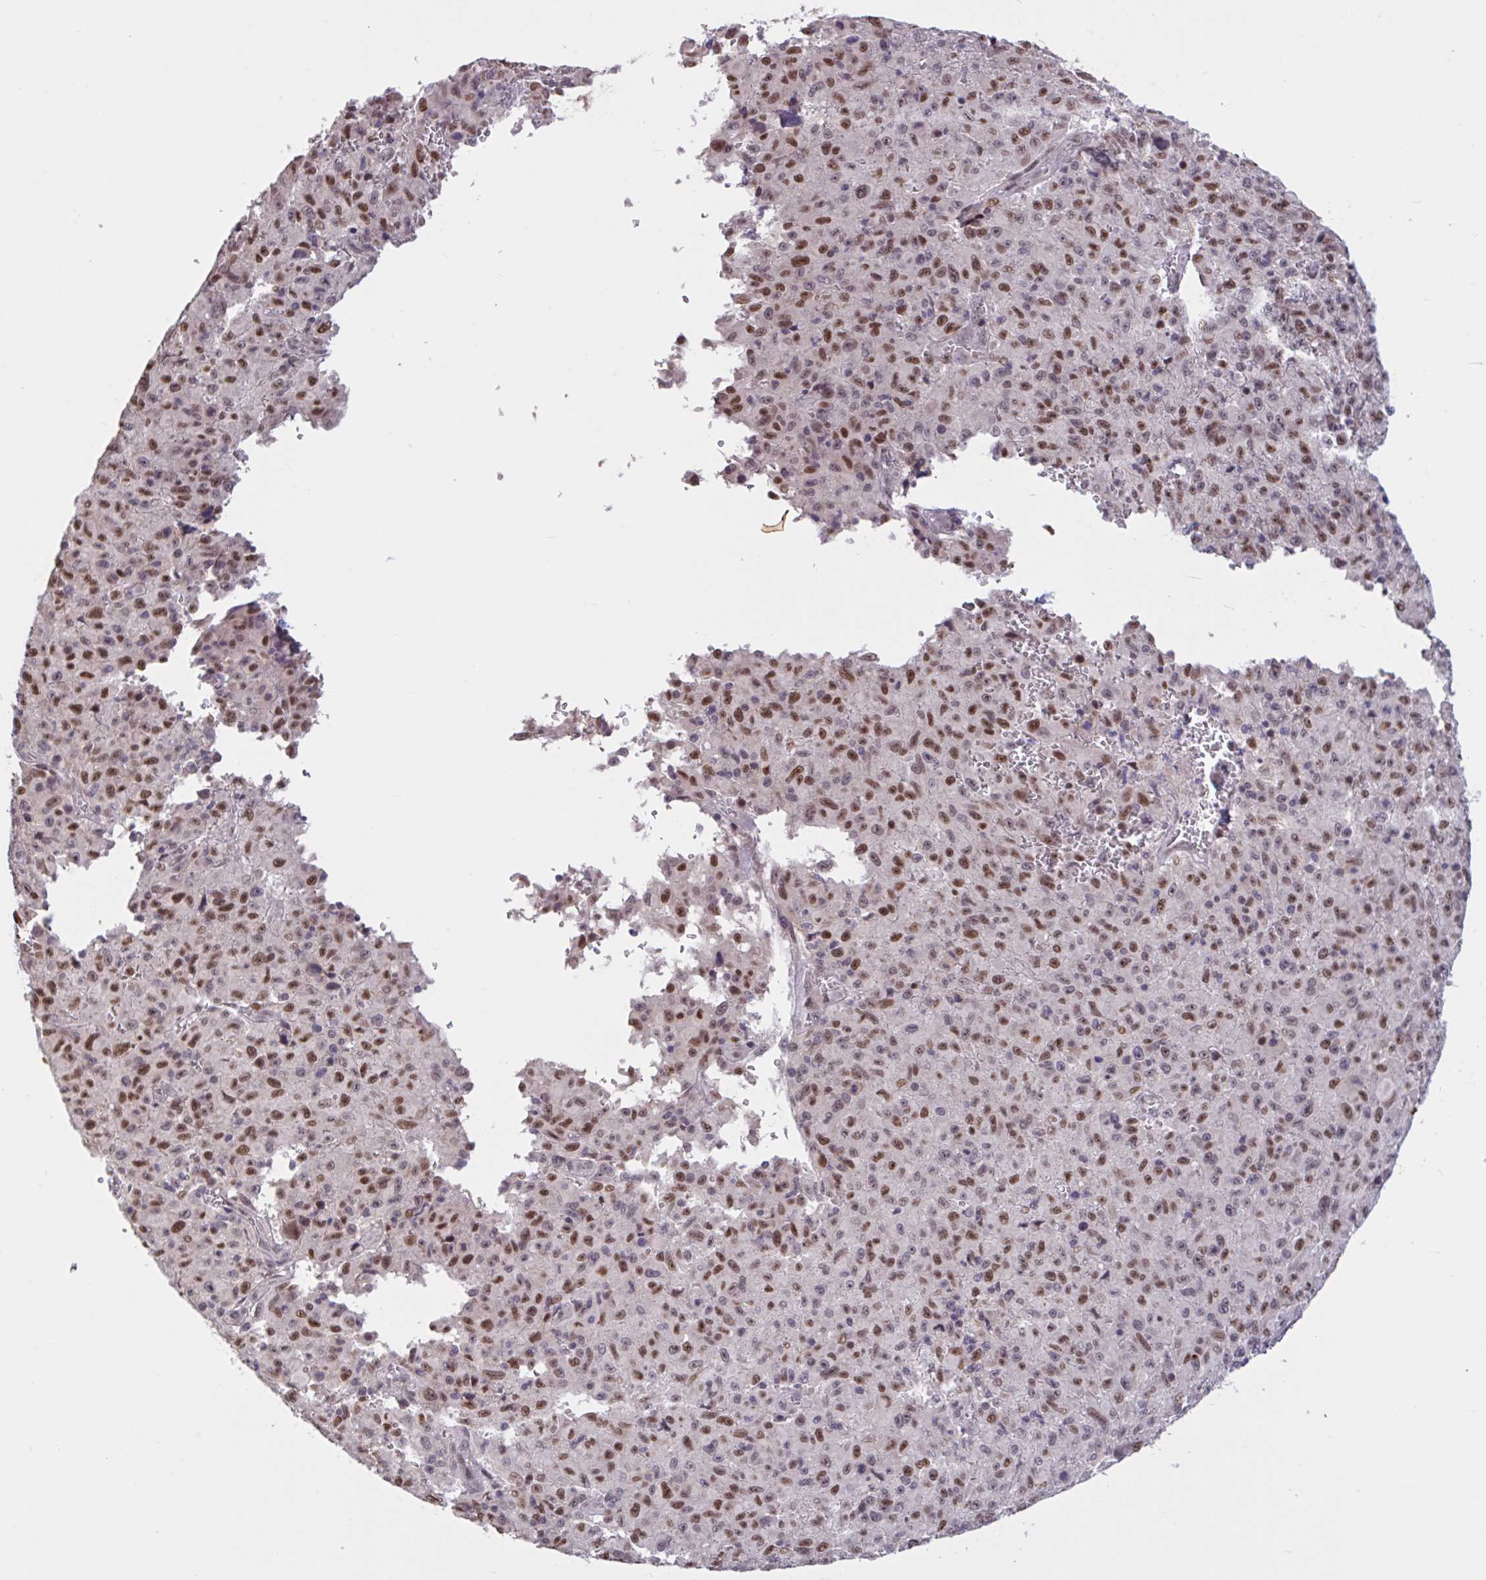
{"staining": {"intensity": "moderate", "quantity": ">75%", "location": "nuclear"}, "tissue": "melanoma", "cell_type": "Tumor cells", "image_type": "cancer", "snomed": [{"axis": "morphology", "description": "Malignant melanoma, NOS"}, {"axis": "topography", "description": "Skin"}], "caption": "Tumor cells show medium levels of moderate nuclear positivity in about >75% of cells in human malignant melanoma. (brown staining indicates protein expression, while blue staining denotes nuclei).", "gene": "ZNF414", "patient": {"sex": "male", "age": 46}}